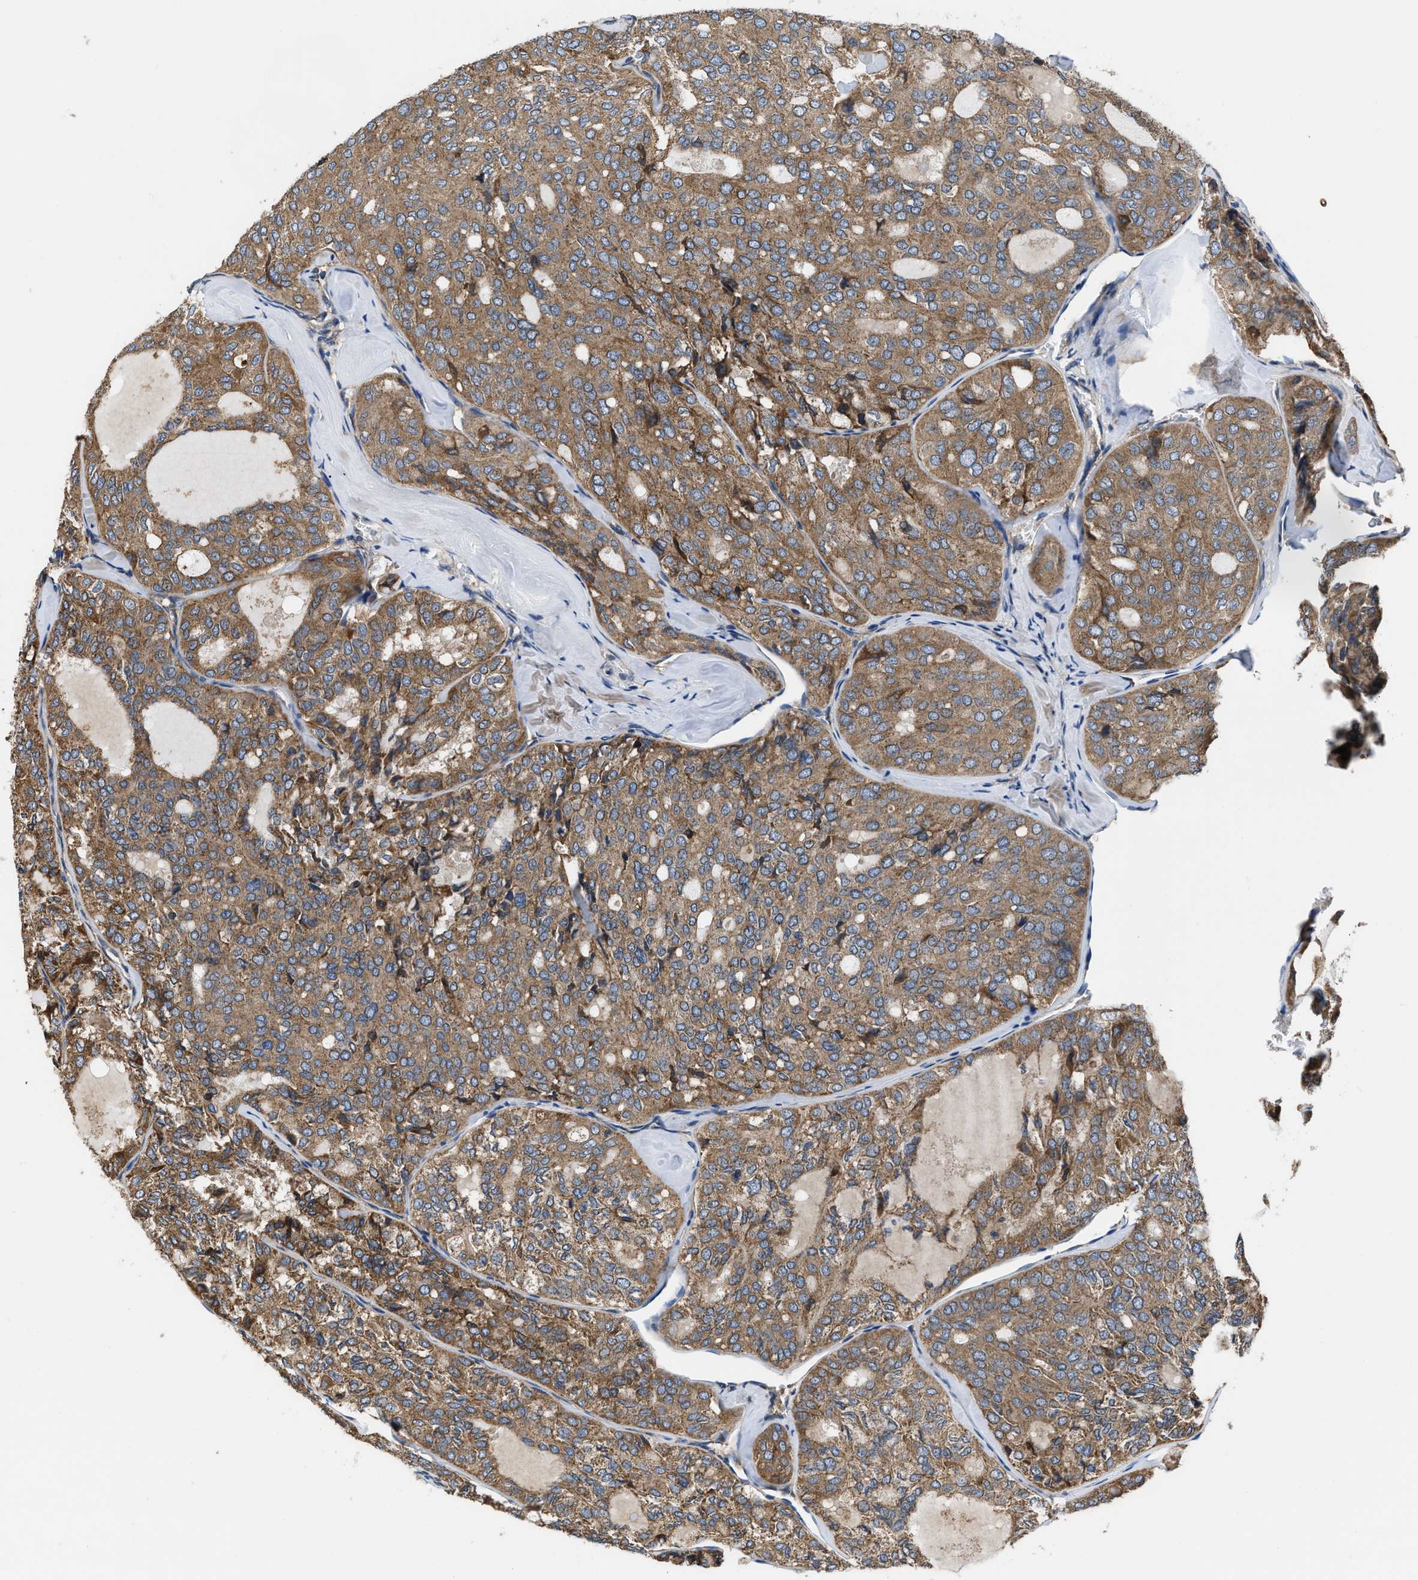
{"staining": {"intensity": "moderate", "quantity": ">75%", "location": "cytoplasmic/membranous"}, "tissue": "thyroid cancer", "cell_type": "Tumor cells", "image_type": "cancer", "snomed": [{"axis": "morphology", "description": "Follicular adenoma carcinoma, NOS"}, {"axis": "topography", "description": "Thyroid gland"}], "caption": "Immunohistochemical staining of thyroid cancer reveals medium levels of moderate cytoplasmic/membranous positivity in about >75% of tumor cells.", "gene": "CEP128", "patient": {"sex": "male", "age": 75}}